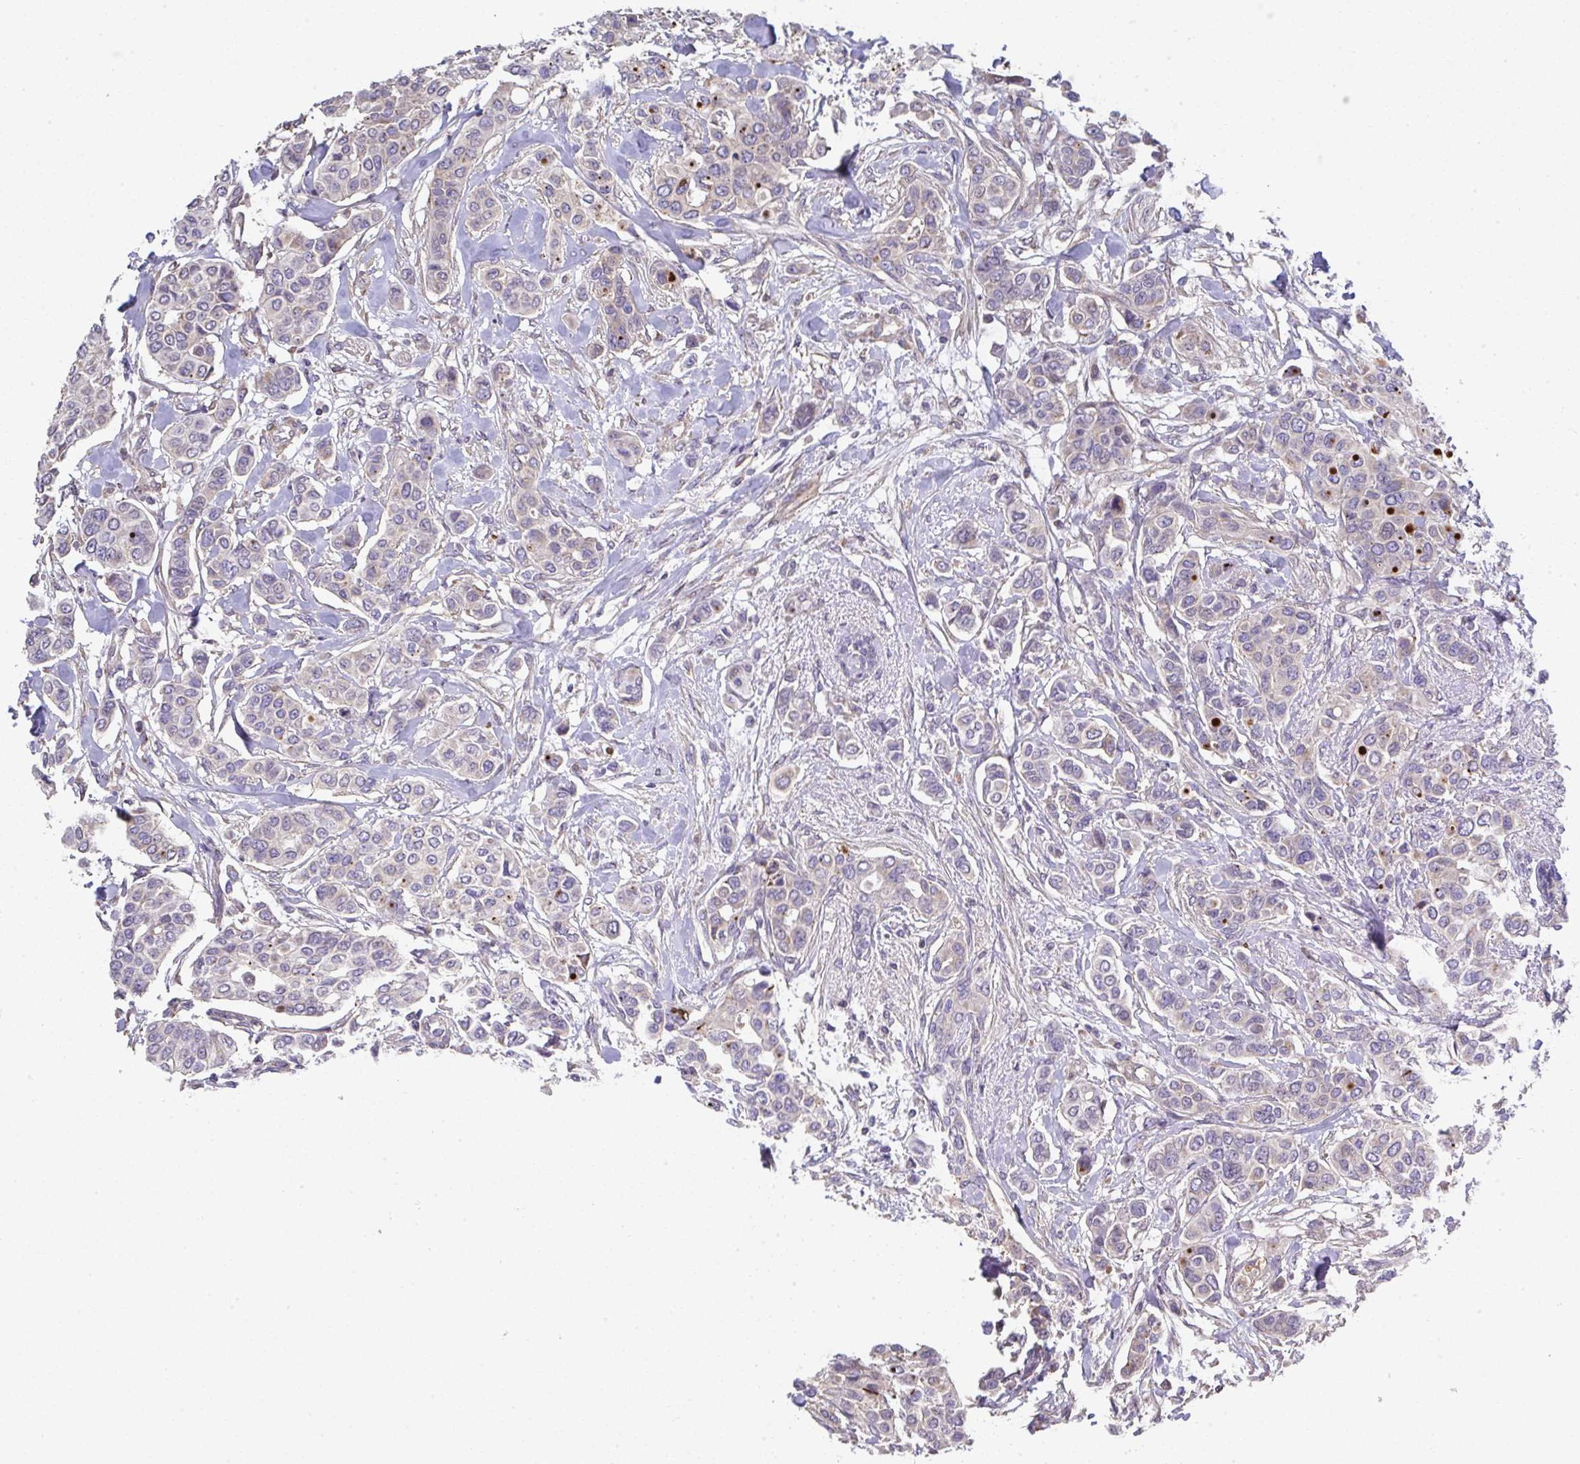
{"staining": {"intensity": "negative", "quantity": "none", "location": "none"}, "tissue": "breast cancer", "cell_type": "Tumor cells", "image_type": "cancer", "snomed": [{"axis": "morphology", "description": "Lobular carcinoma"}, {"axis": "topography", "description": "Breast"}], "caption": "High magnification brightfield microscopy of breast cancer (lobular carcinoma) stained with DAB (3,3'-diaminobenzidine) (brown) and counterstained with hematoxylin (blue): tumor cells show no significant expression.", "gene": "RUNDC3B", "patient": {"sex": "female", "age": 51}}